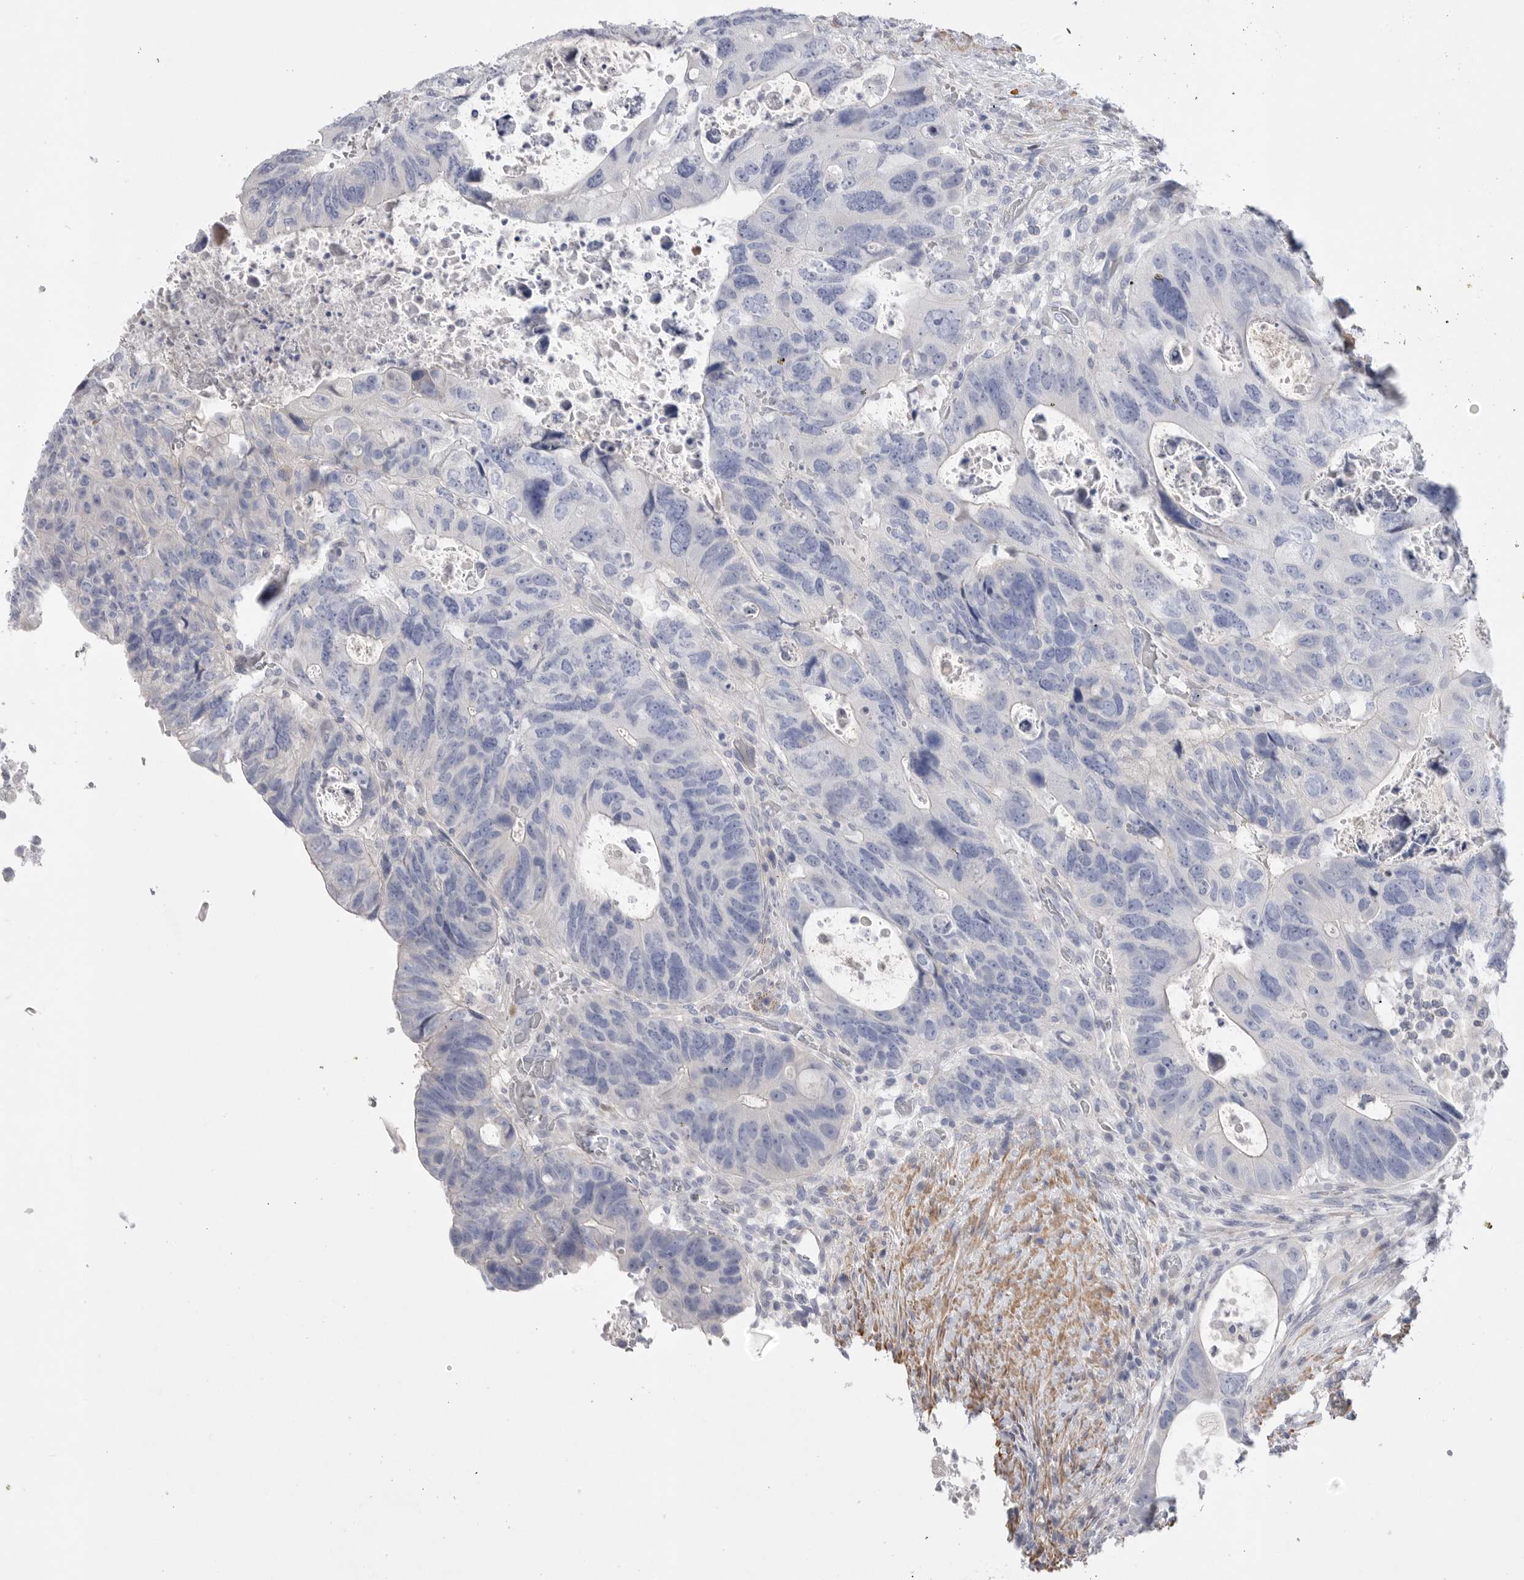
{"staining": {"intensity": "negative", "quantity": "none", "location": "none"}, "tissue": "colorectal cancer", "cell_type": "Tumor cells", "image_type": "cancer", "snomed": [{"axis": "morphology", "description": "Adenocarcinoma, NOS"}, {"axis": "topography", "description": "Rectum"}], "caption": "Immunohistochemical staining of colorectal cancer displays no significant expression in tumor cells.", "gene": "CAMK2B", "patient": {"sex": "male", "age": 59}}